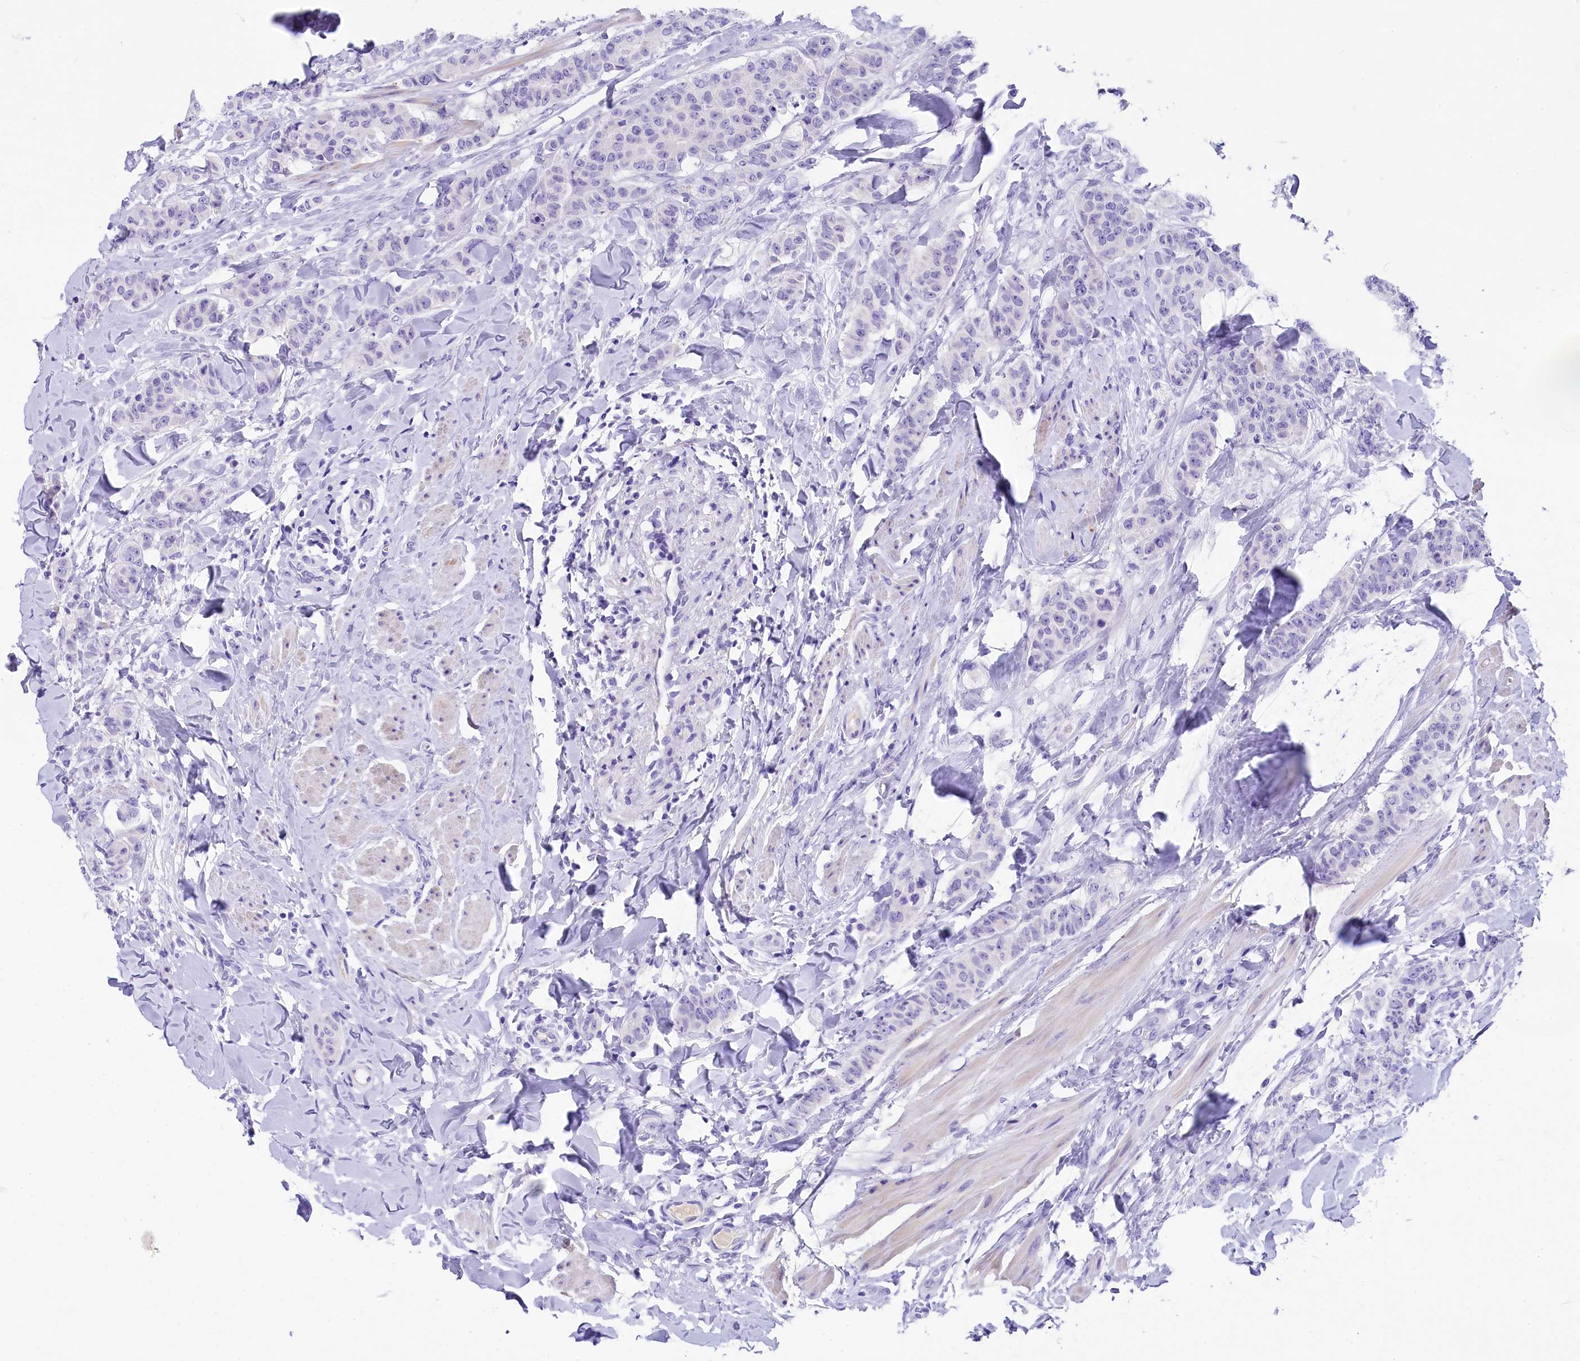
{"staining": {"intensity": "negative", "quantity": "none", "location": "none"}, "tissue": "breast cancer", "cell_type": "Tumor cells", "image_type": "cancer", "snomed": [{"axis": "morphology", "description": "Duct carcinoma"}, {"axis": "topography", "description": "Breast"}], "caption": "DAB (3,3'-diaminobenzidine) immunohistochemical staining of breast cancer demonstrates no significant positivity in tumor cells.", "gene": "SKIDA1", "patient": {"sex": "female", "age": 40}}